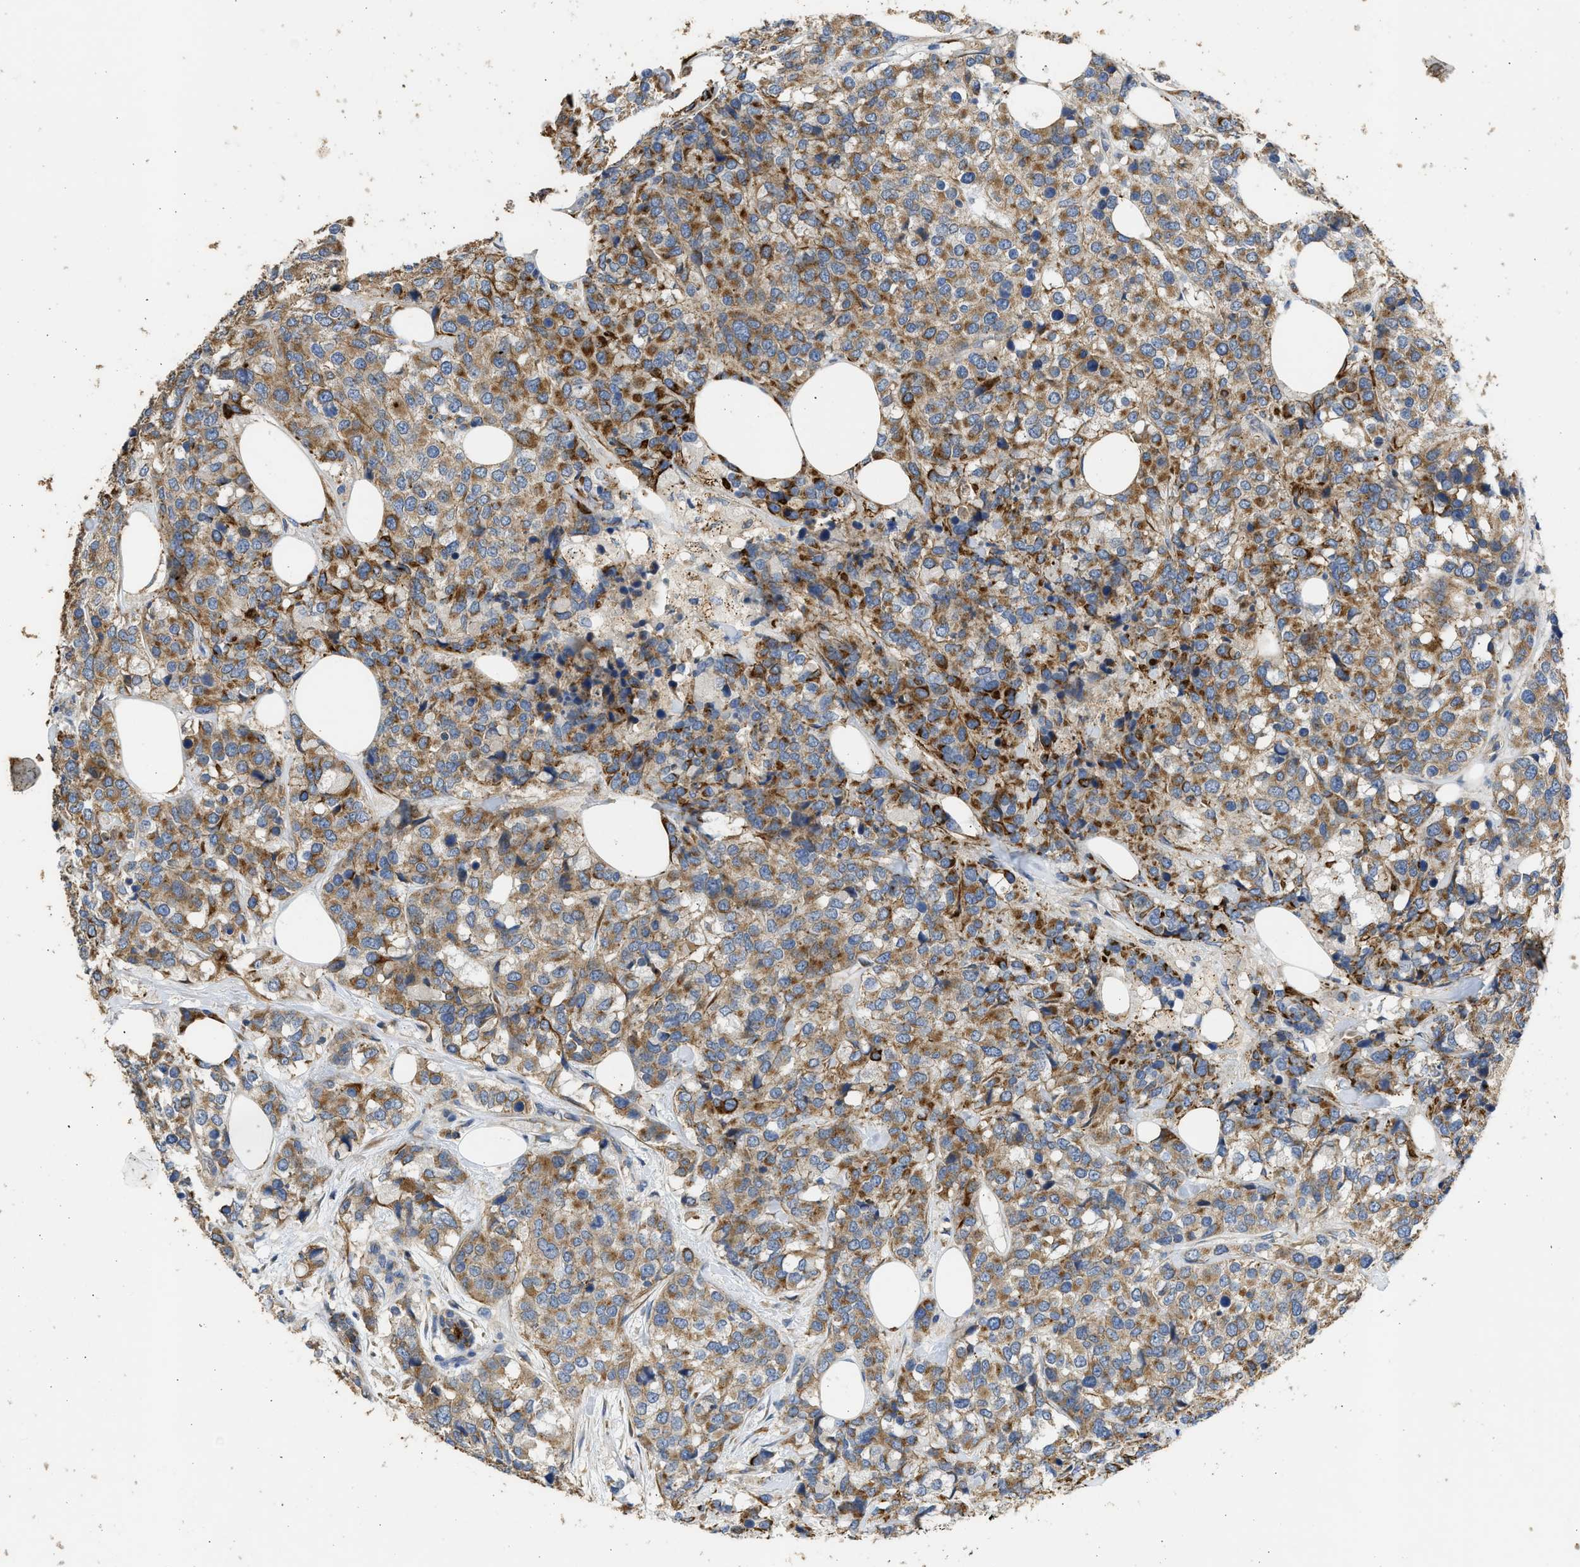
{"staining": {"intensity": "moderate", "quantity": ">75%", "location": "cytoplasmic/membranous"}, "tissue": "breast cancer", "cell_type": "Tumor cells", "image_type": "cancer", "snomed": [{"axis": "morphology", "description": "Lobular carcinoma"}, {"axis": "topography", "description": "Breast"}], "caption": "Breast lobular carcinoma was stained to show a protein in brown. There is medium levels of moderate cytoplasmic/membranous staining in about >75% of tumor cells. (Brightfield microscopy of DAB IHC at high magnification).", "gene": "CSRNP2", "patient": {"sex": "female", "age": 59}}